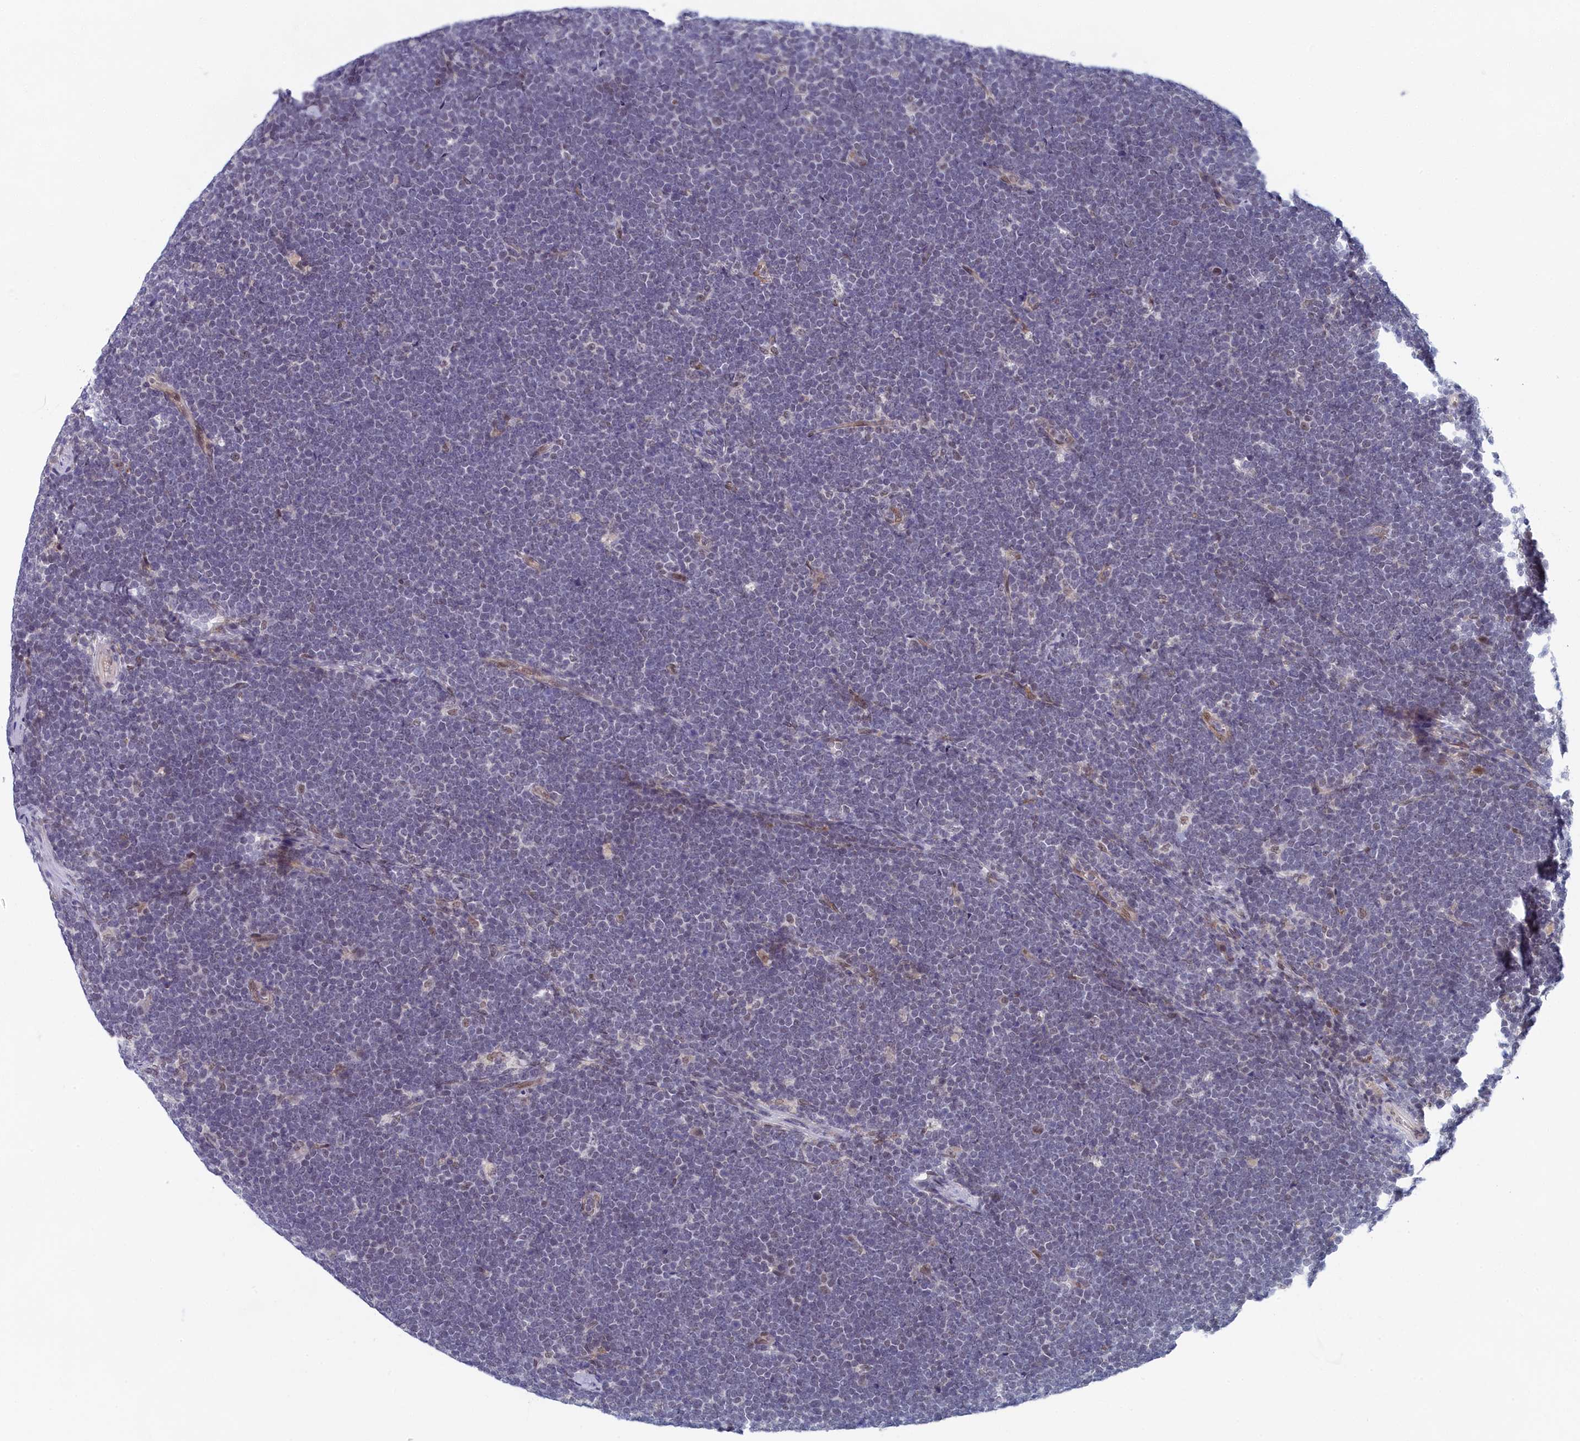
{"staining": {"intensity": "negative", "quantity": "none", "location": "none"}, "tissue": "lymphoma", "cell_type": "Tumor cells", "image_type": "cancer", "snomed": [{"axis": "morphology", "description": "Malignant lymphoma, non-Hodgkin's type, High grade"}, {"axis": "topography", "description": "Lymph node"}], "caption": "This micrograph is of lymphoma stained with immunohistochemistry (IHC) to label a protein in brown with the nuclei are counter-stained blue. There is no staining in tumor cells.", "gene": "DNAJC17", "patient": {"sex": "male", "age": 13}}